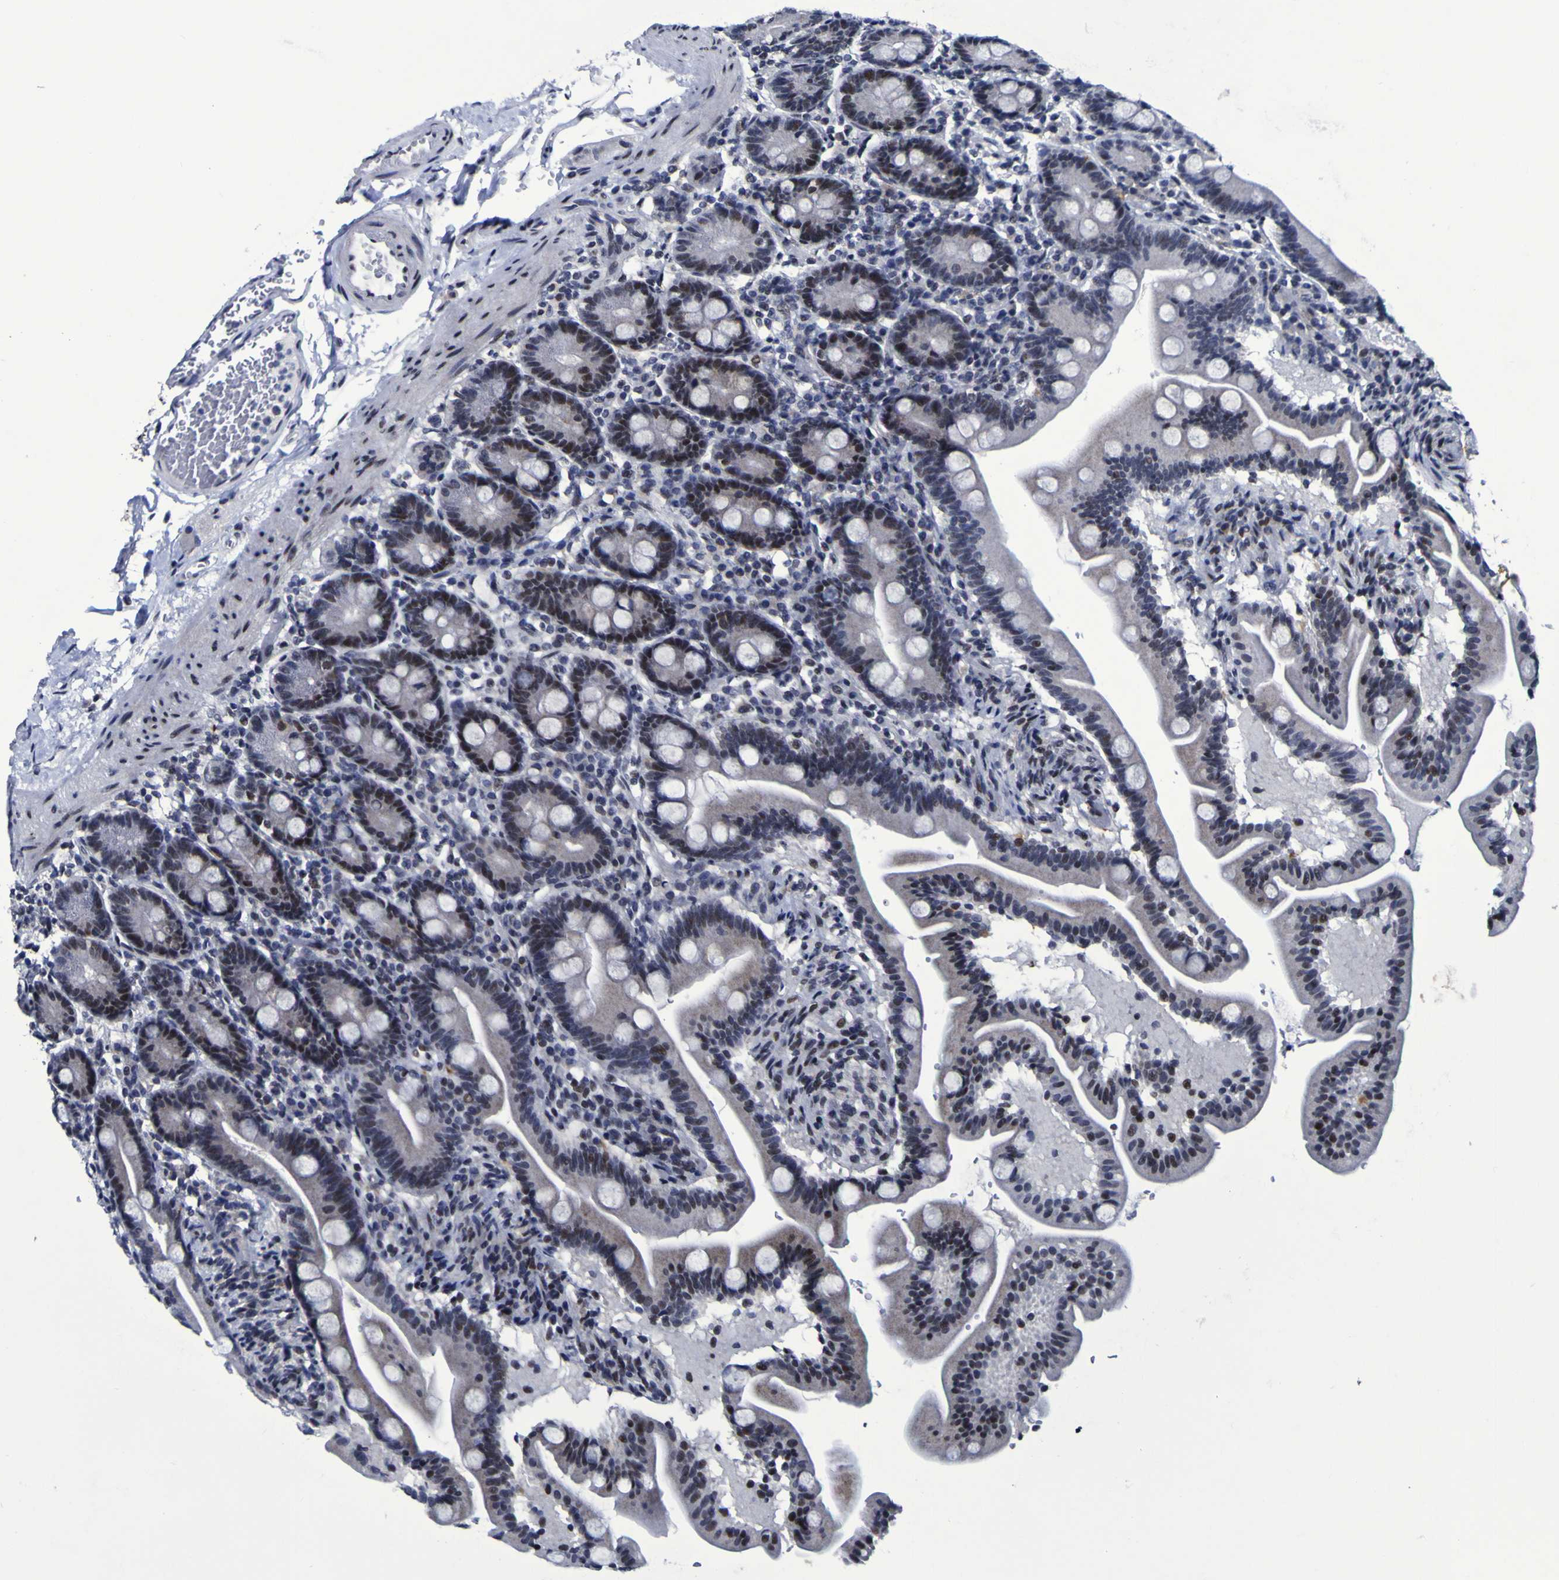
{"staining": {"intensity": "weak", "quantity": "25%-75%", "location": "nuclear"}, "tissue": "duodenum", "cell_type": "Glandular cells", "image_type": "normal", "snomed": [{"axis": "morphology", "description": "Normal tissue, NOS"}, {"axis": "topography", "description": "Duodenum"}], "caption": "Human duodenum stained for a protein (brown) exhibits weak nuclear positive staining in approximately 25%-75% of glandular cells.", "gene": "MBD3", "patient": {"sex": "male", "age": 54}}